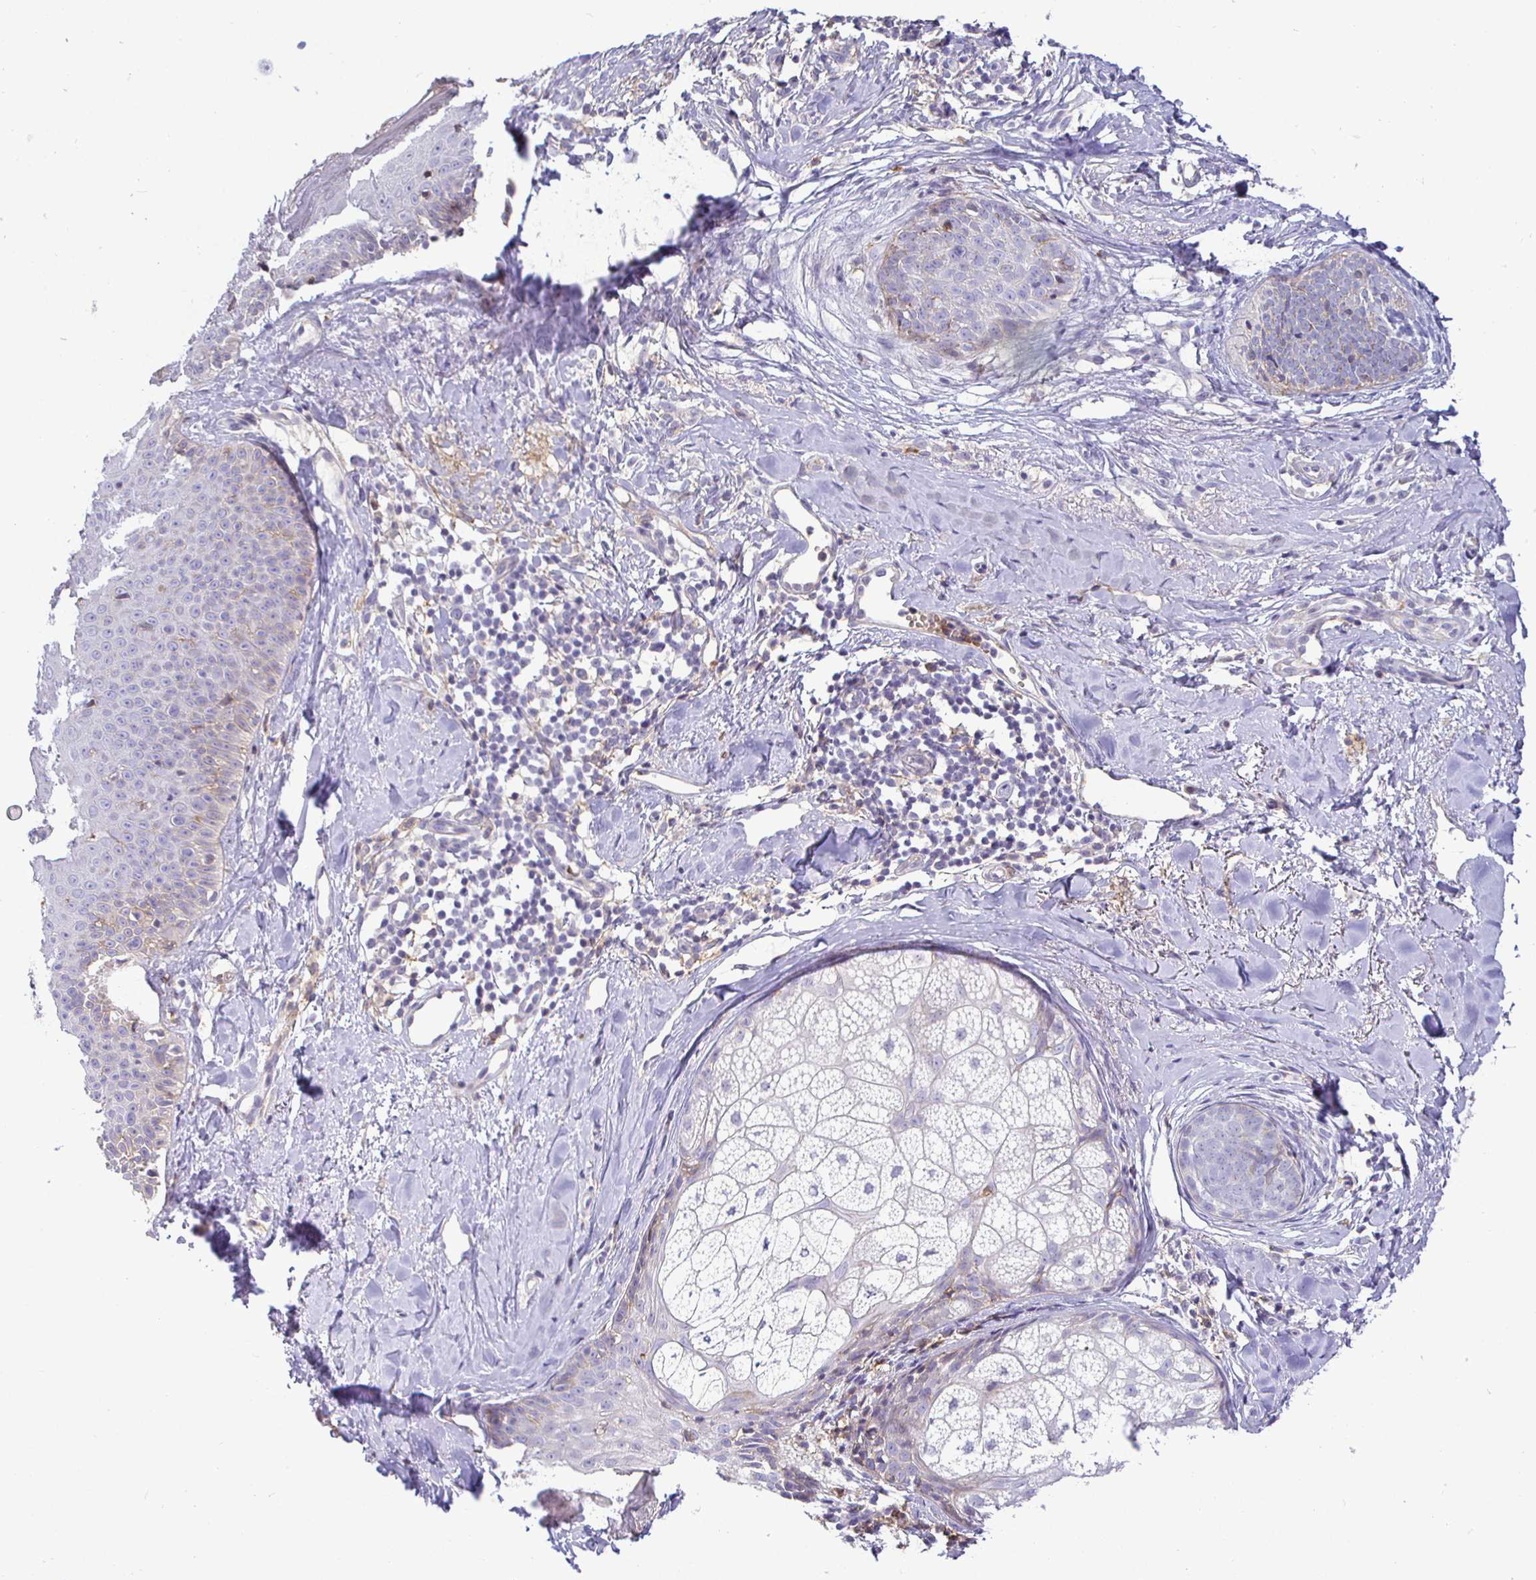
{"staining": {"intensity": "negative", "quantity": "none", "location": "none"}, "tissue": "skin cancer", "cell_type": "Tumor cells", "image_type": "cancer", "snomed": [{"axis": "morphology", "description": "Basal cell carcinoma"}, {"axis": "topography", "description": "Skin"}, {"axis": "topography", "description": "Skin of face"}], "caption": "Immunohistochemical staining of skin cancer displays no significant positivity in tumor cells. Nuclei are stained in blue.", "gene": "SIRPA", "patient": {"sex": "male", "age": 56}}